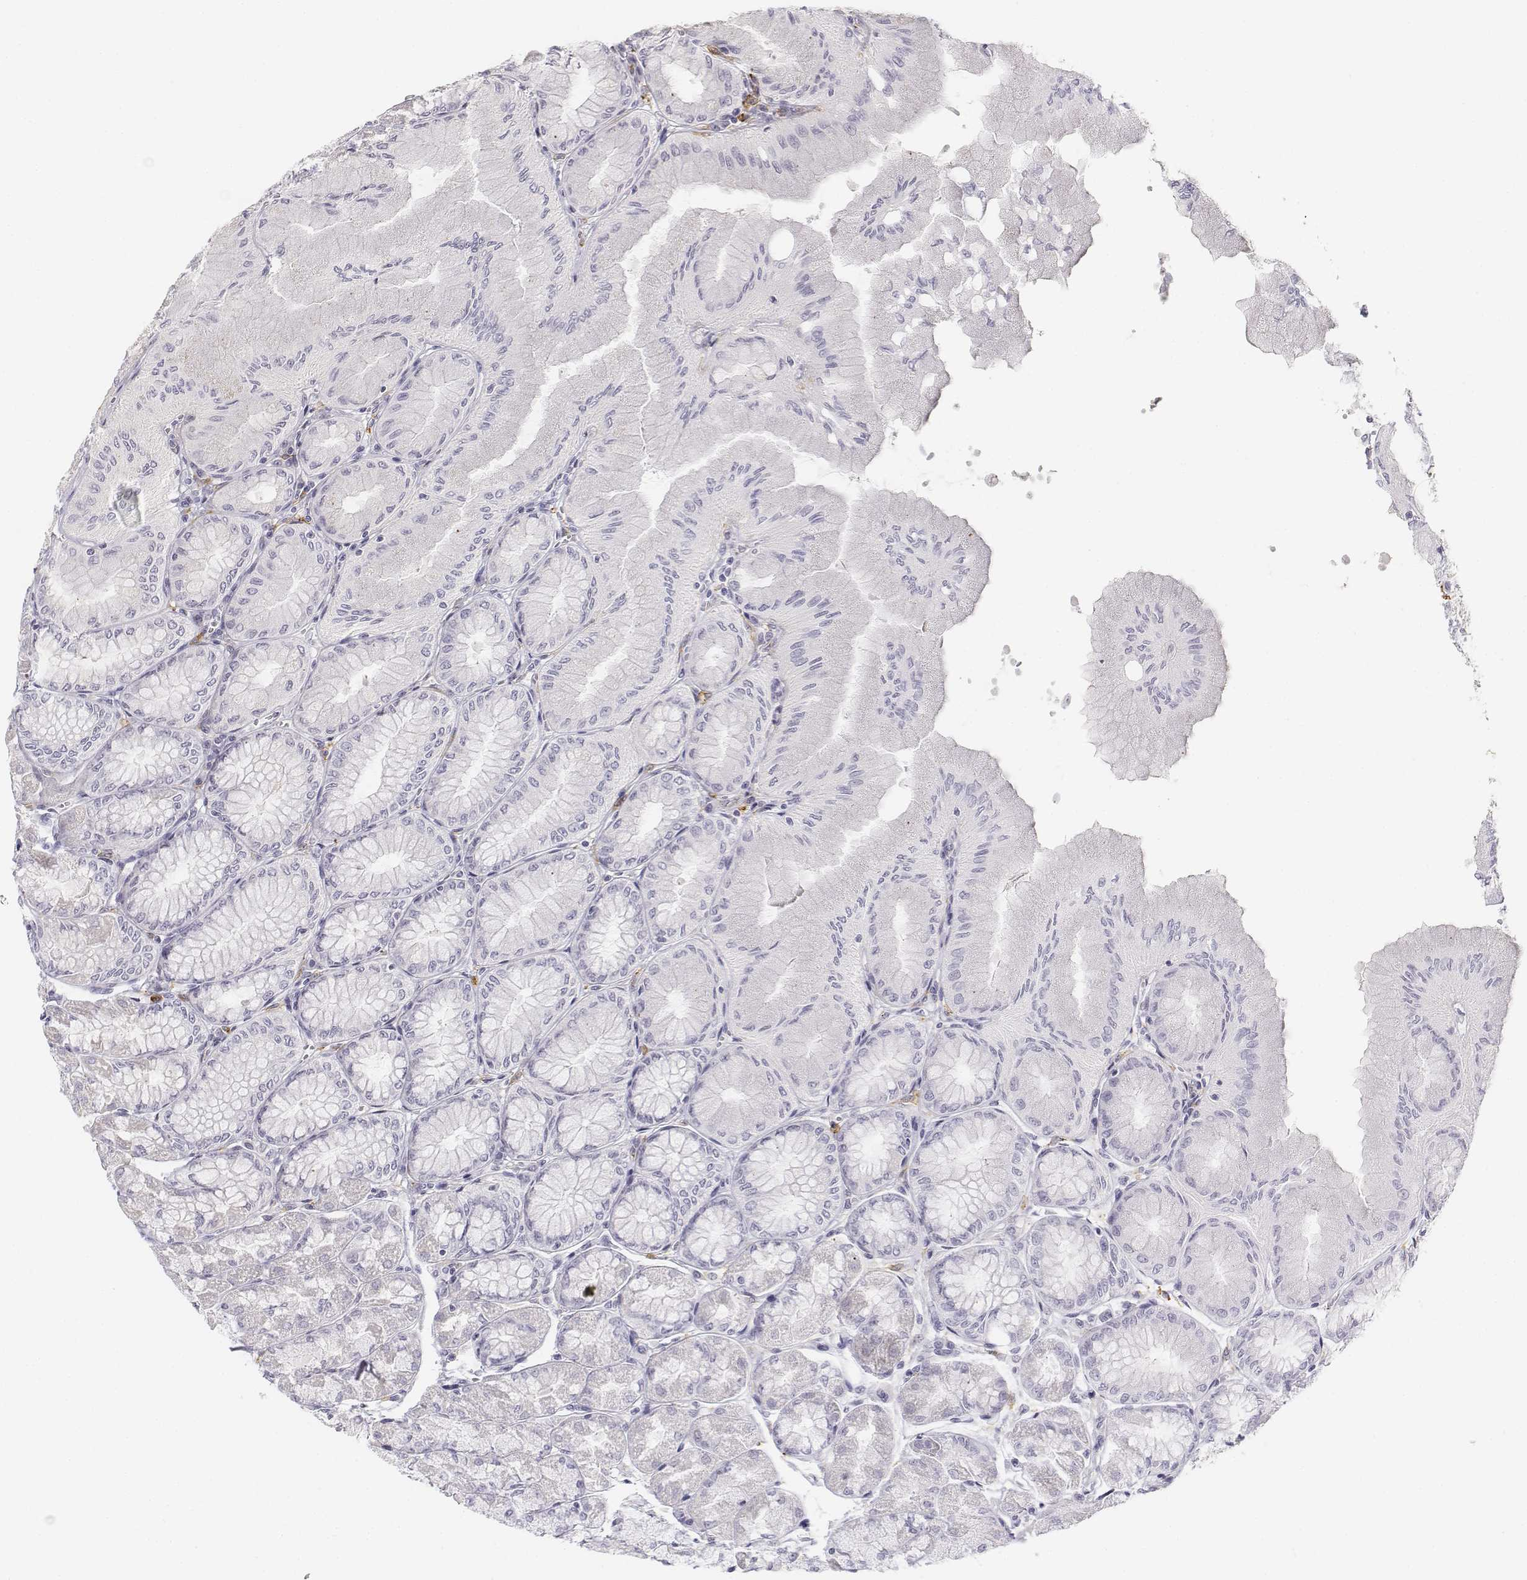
{"staining": {"intensity": "negative", "quantity": "none", "location": "none"}, "tissue": "stomach", "cell_type": "Glandular cells", "image_type": "normal", "snomed": [{"axis": "morphology", "description": "Normal tissue, NOS"}, {"axis": "topography", "description": "Stomach, upper"}], "caption": "The IHC photomicrograph has no significant positivity in glandular cells of stomach. The staining was performed using DAB (3,3'-diaminobenzidine) to visualize the protein expression in brown, while the nuclei were stained in blue with hematoxylin (Magnification: 20x).", "gene": "CD14", "patient": {"sex": "male", "age": 60}}